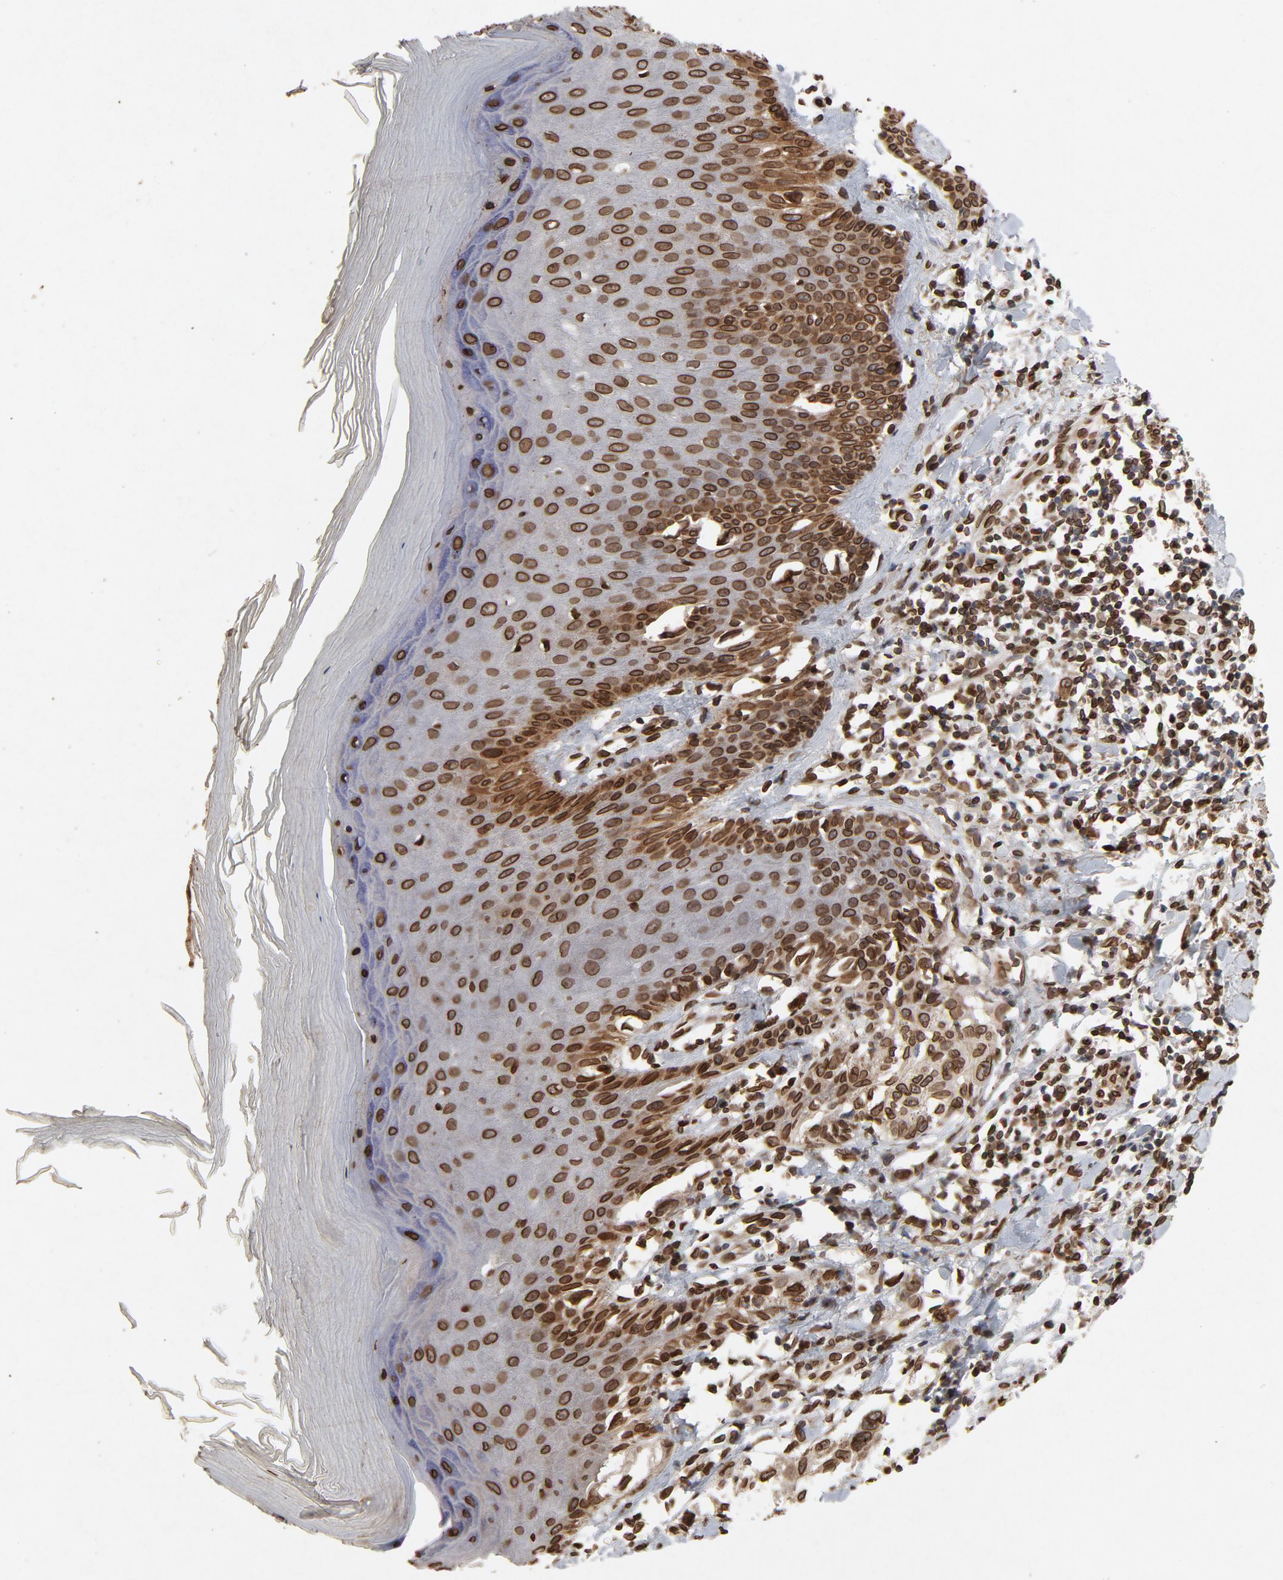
{"staining": {"intensity": "strong", "quantity": ">75%", "location": "cytoplasmic/membranous,nuclear"}, "tissue": "melanoma", "cell_type": "Tumor cells", "image_type": "cancer", "snomed": [{"axis": "morphology", "description": "Malignant melanoma, NOS"}, {"axis": "topography", "description": "Skin"}], "caption": "The photomicrograph displays immunohistochemical staining of malignant melanoma. There is strong cytoplasmic/membranous and nuclear staining is appreciated in approximately >75% of tumor cells. (IHC, brightfield microscopy, high magnification).", "gene": "LMNA", "patient": {"sex": "female", "age": 77}}